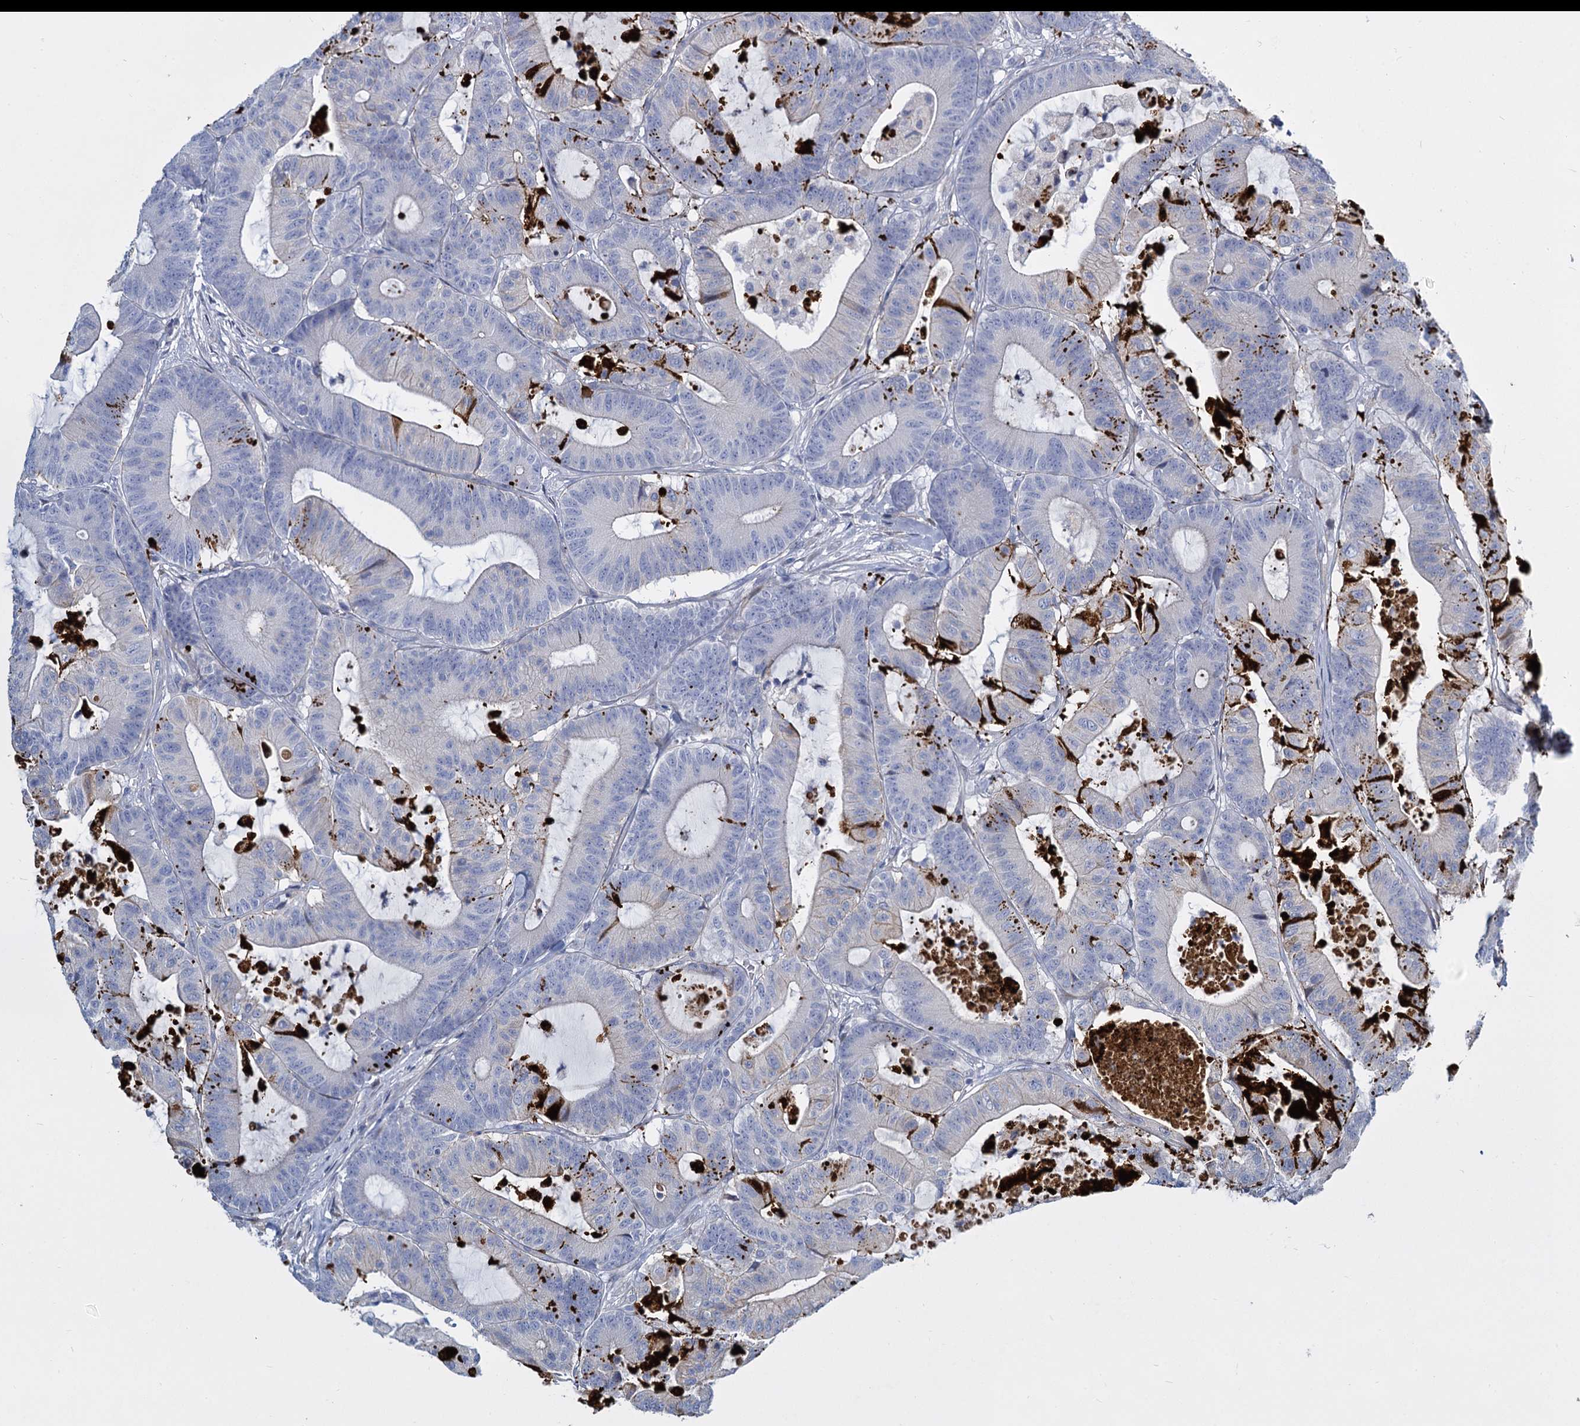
{"staining": {"intensity": "negative", "quantity": "none", "location": "none"}, "tissue": "colorectal cancer", "cell_type": "Tumor cells", "image_type": "cancer", "snomed": [{"axis": "morphology", "description": "Adenocarcinoma, NOS"}, {"axis": "topography", "description": "Colon"}], "caption": "An IHC image of adenocarcinoma (colorectal) is shown. There is no staining in tumor cells of adenocarcinoma (colorectal).", "gene": "TRIM77", "patient": {"sex": "female", "age": 84}}